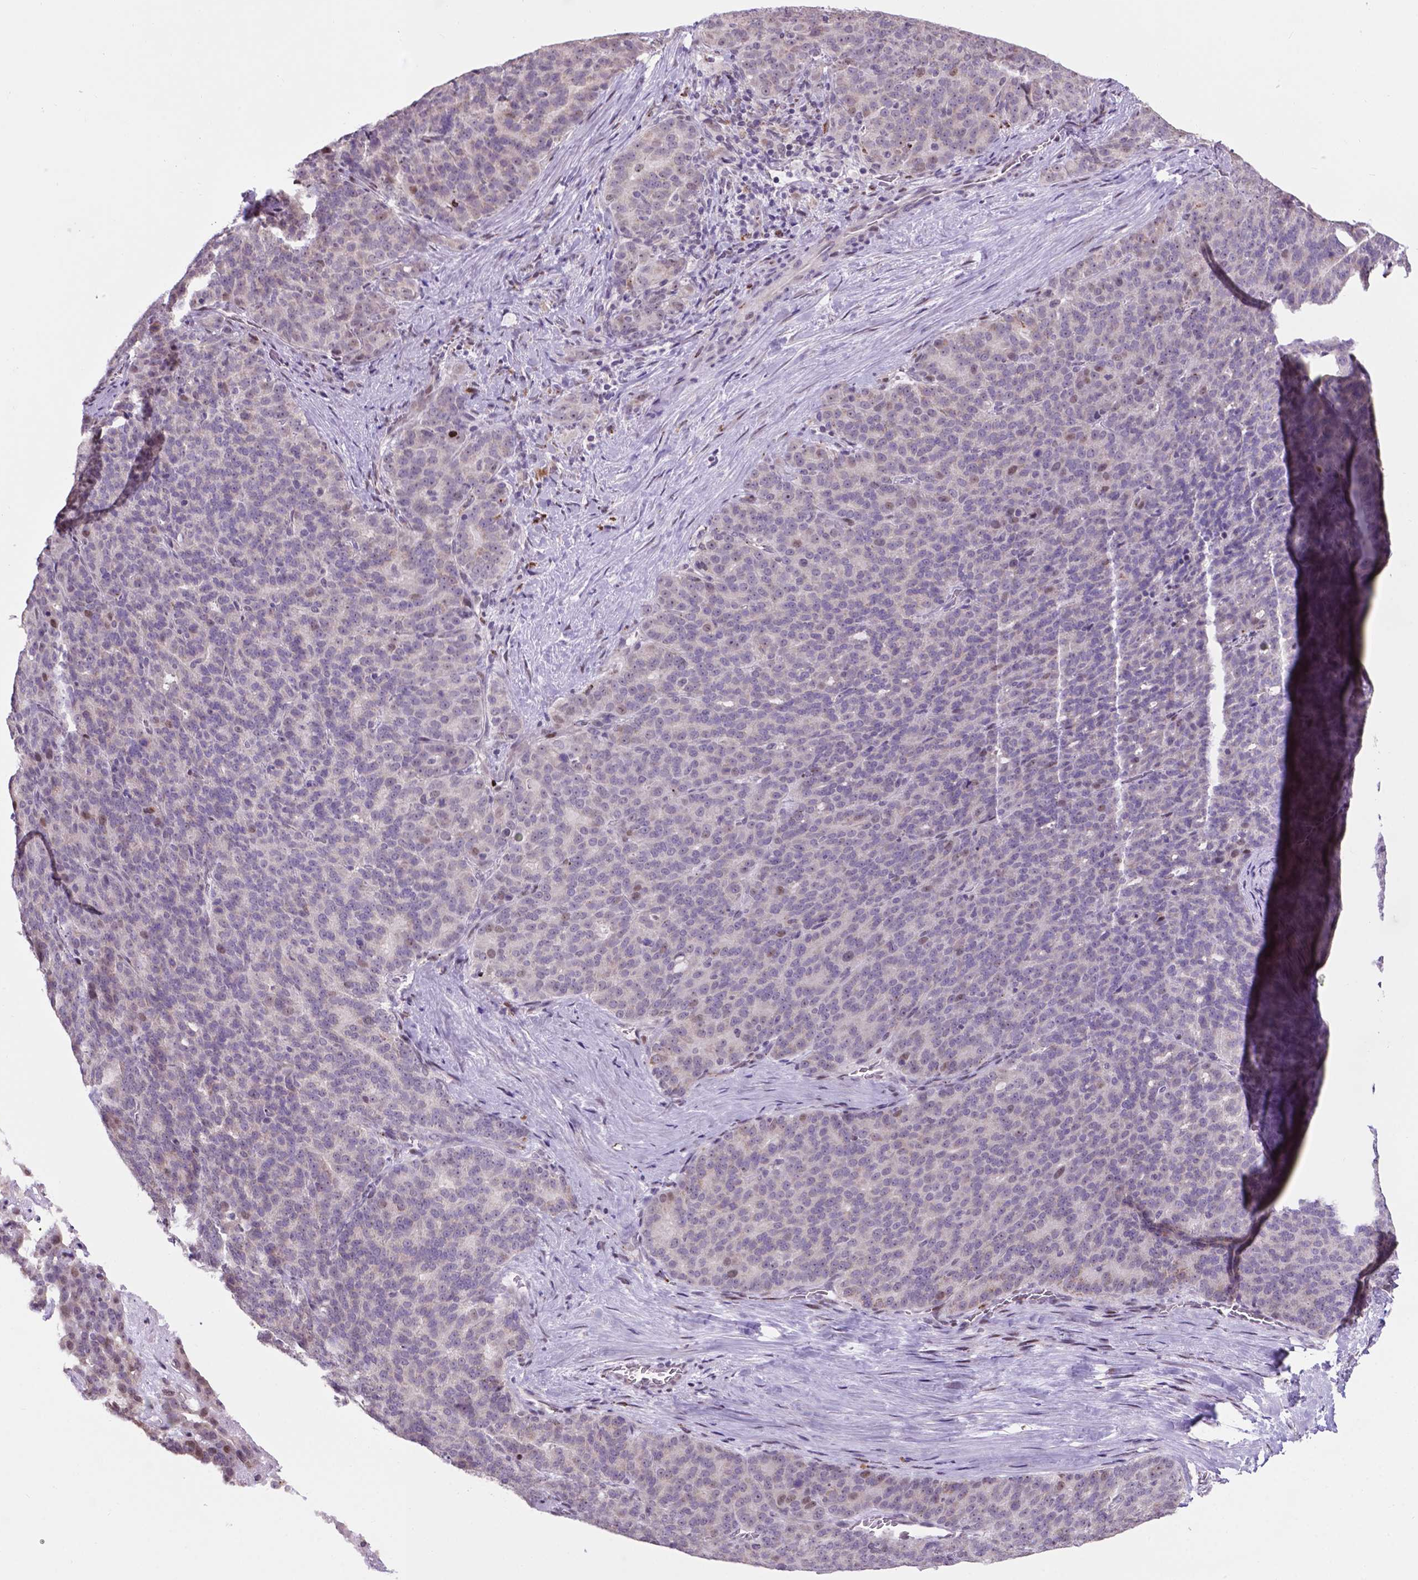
{"staining": {"intensity": "weak", "quantity": "<25%", "location": "nuclear"}, "tissue": "liver cancer", "cell_type": "Tumor cells", "image_type": "cancer", "snomed": [{"axis": "morphology", "description": "Cholangiocarcinoma"}, {"axis": "topography", "description": "Liver"}], "caption": "DAB (3,3'-diaminobenzidine) immunohistochemical staining of liver cholangiocarcinoma reveals no significant positivity in tumor cells.", "gene": "SMAD3", "patient": {"sex": "female", "age": 47}}